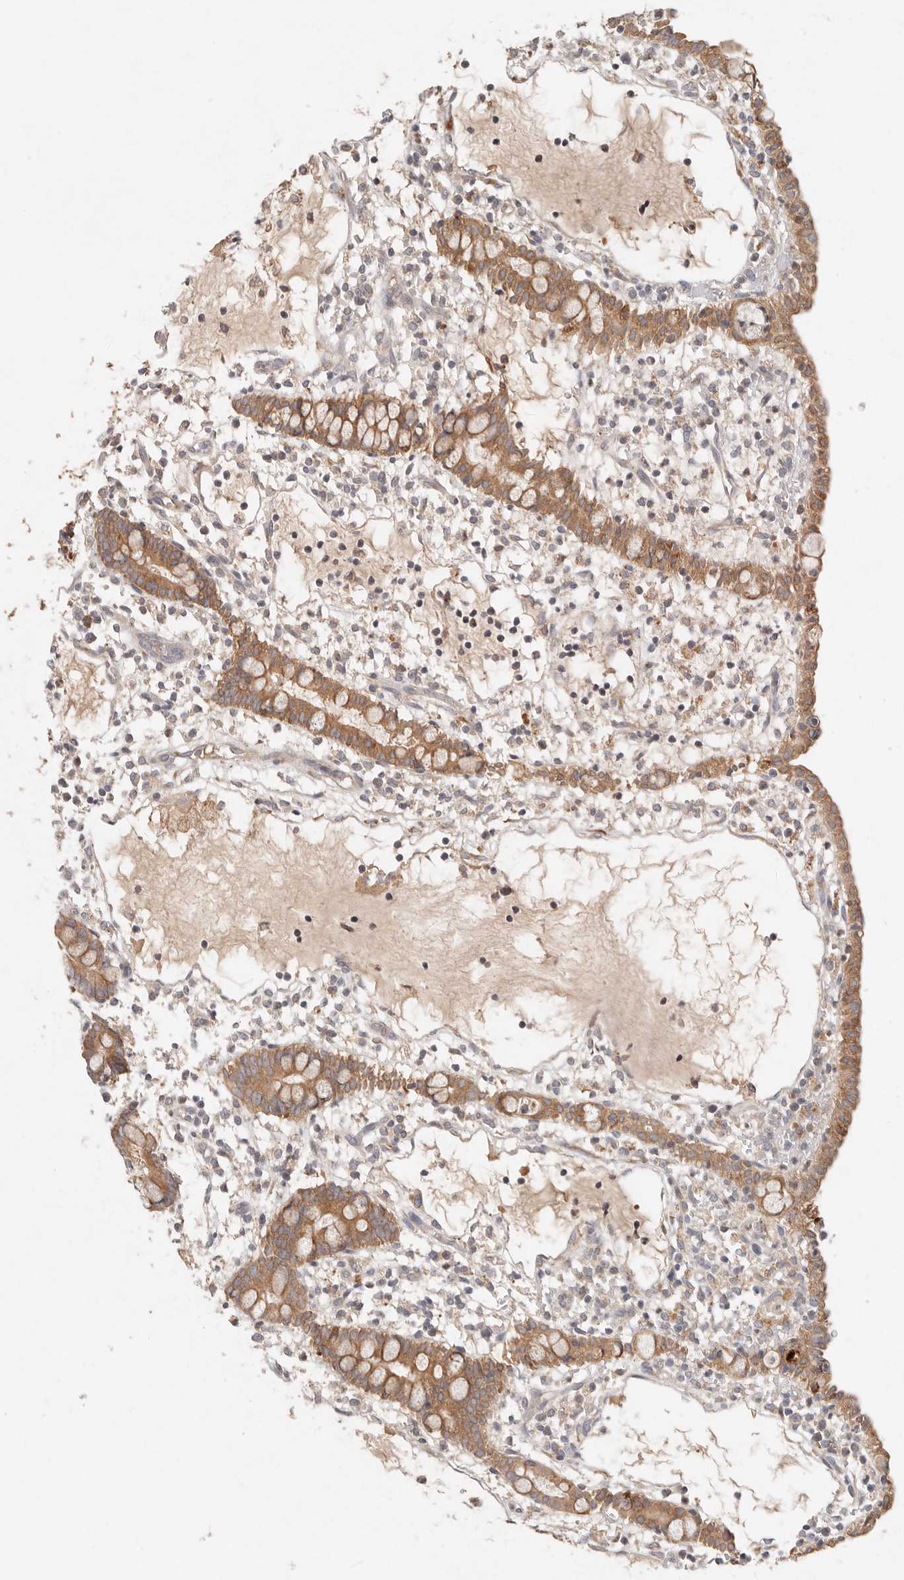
{"staining": {"intensity": "strong", "quantity": ">75%", "location": "cytoplasmic/membranous"}, "tissue": "small intestine", "cell_type": "Glandular cells", "image_type": "normal", "snomed": [{"axis": "morphology", "description": "Normal tissue, NOS"}, {"axis": "morphology", "description": "Developmental malformation"}, {"axis": "topography", "description": "Small intestine"}], "caption": "About >75% of glandular cells in normal human small intestine demonstrate strong cytoplasmic/membranous protein staining as visualized by brown immunohistochemical staining.", "gene": "ARHGEF10L", "patient": {"sex": "male"}}